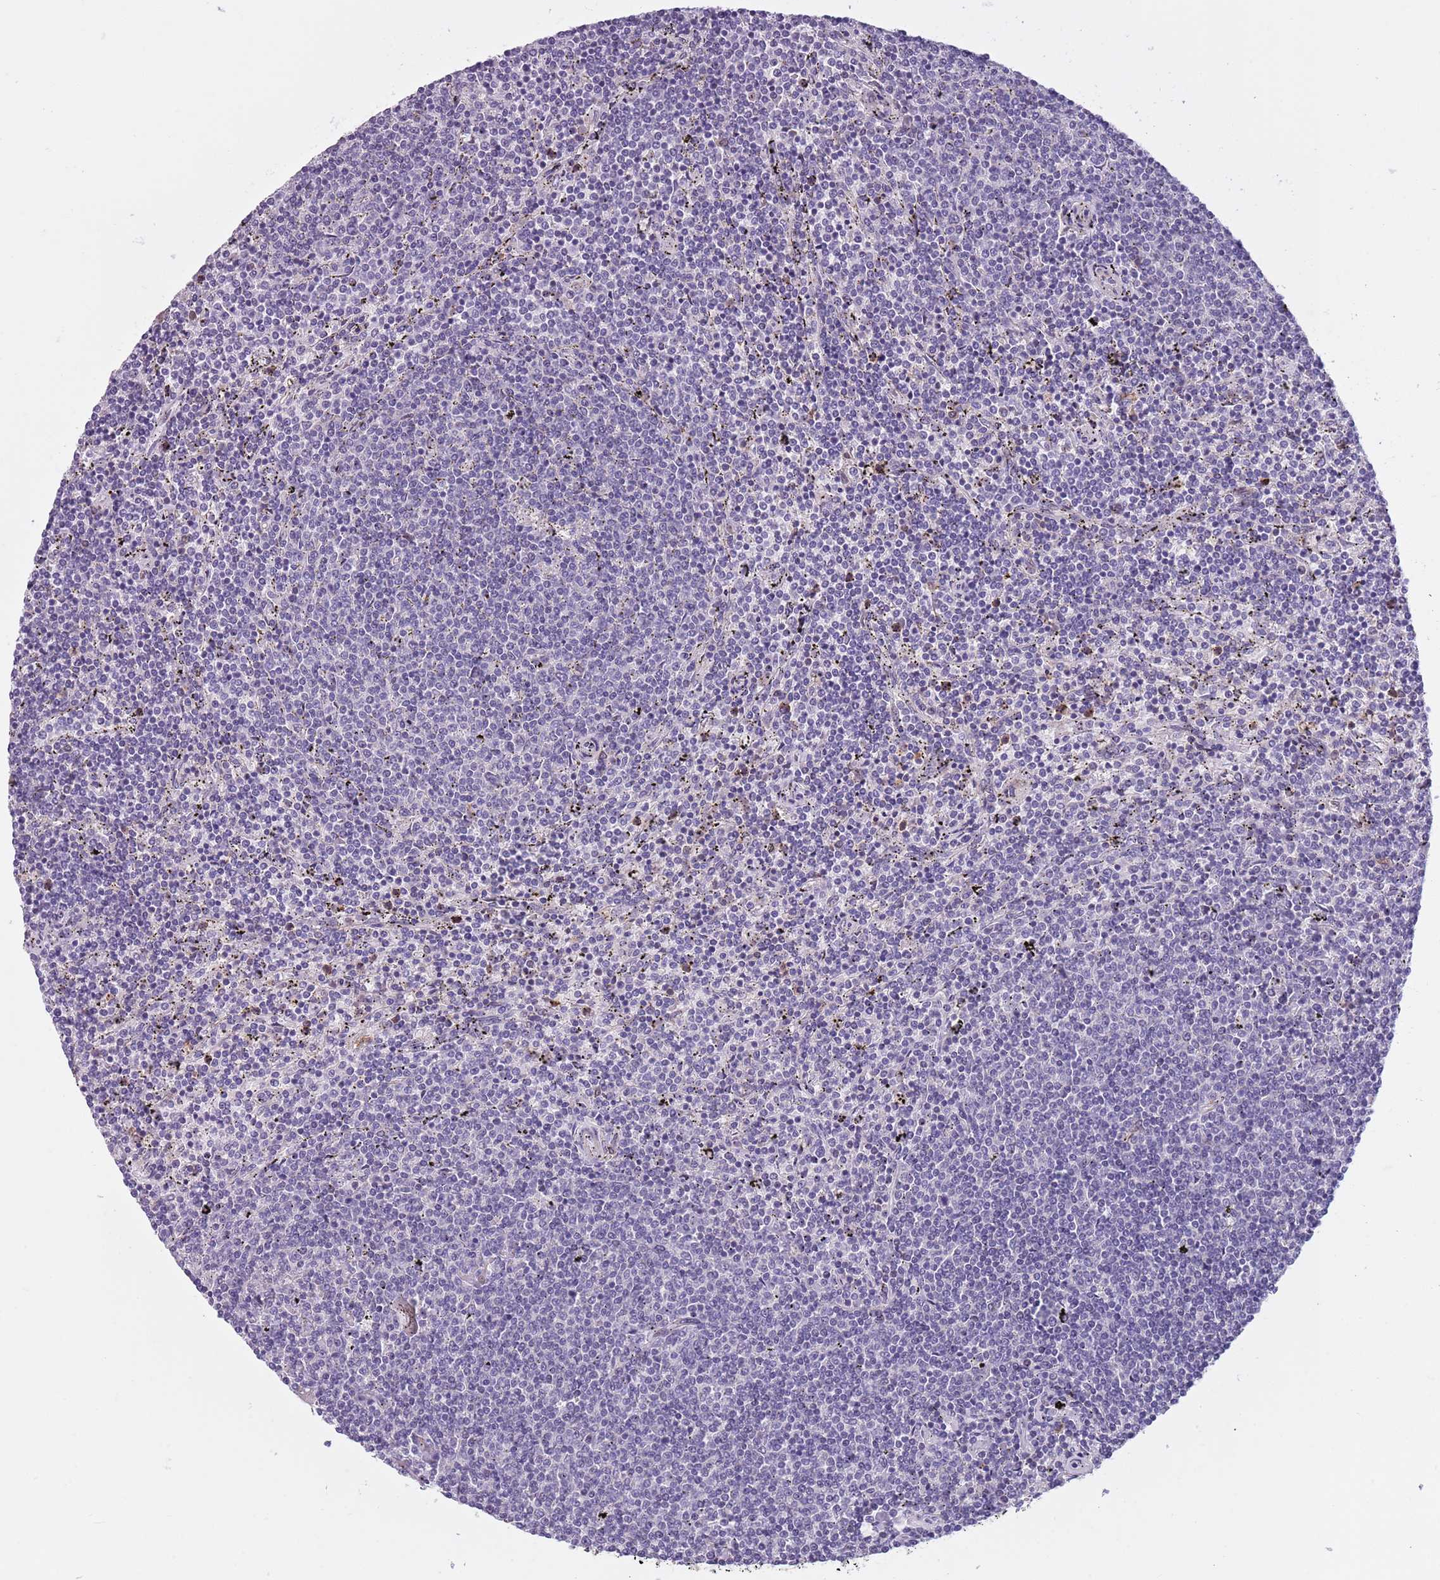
{"staining": {"intensity": "negative", "quantity": "none", "location": "none"}, "tissue": "lymphoma", "cell_type": "Tumor cells", "image_type": "cancer", "snomed": [{"axis": "morphology", "description": "Malignant lymphoma, non-Hodgkin's type, Low grade"}, {"axis": "topography", "description": "Spleen"}], "caption": "Image shows no protein staining in tumor cells of malignant lymphoma, non-Hodgkin's type (low-grade) tissue. Nuclei are stained in blue.", "gene": "JAML", "patient": {"sex": "female", "age": 50}}